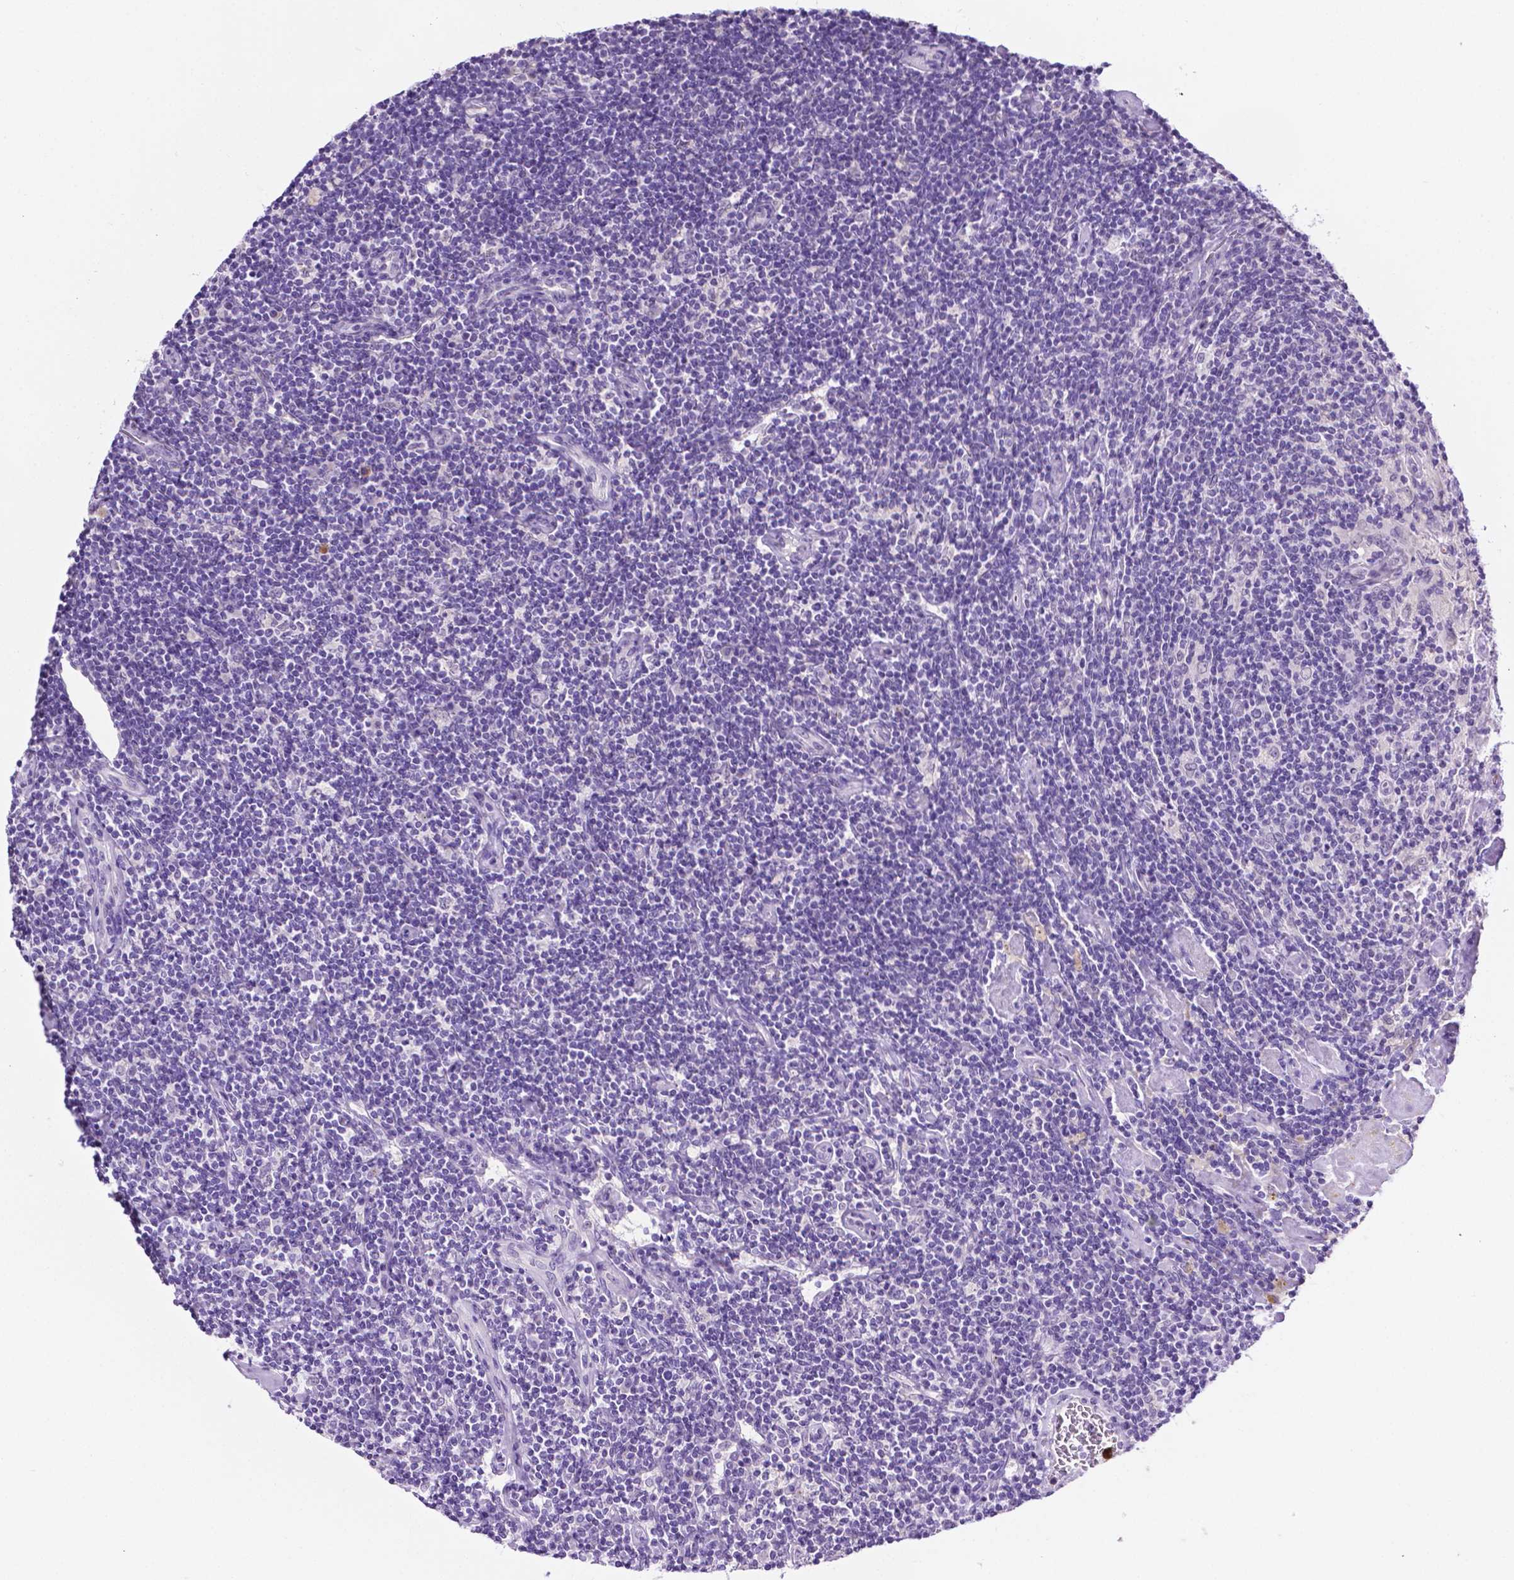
{"staining": {"intensity": "negative", "quantity": "none", "location": "none"}, "tissue": "lymphoma", "cell_type": "Tumor cells", "image_type": "cancer", "snomed": [{"axis": "morphology", "description": "Hodgkin's disease, NOS"}, {"axis": "topography", "description": "Lymph node"}], "caption": "The image demonstrates no staining of tumor cells in Hodgkin's disease.", "gene": "MMP27", "patient": {"sex": "male", "age": 40}}